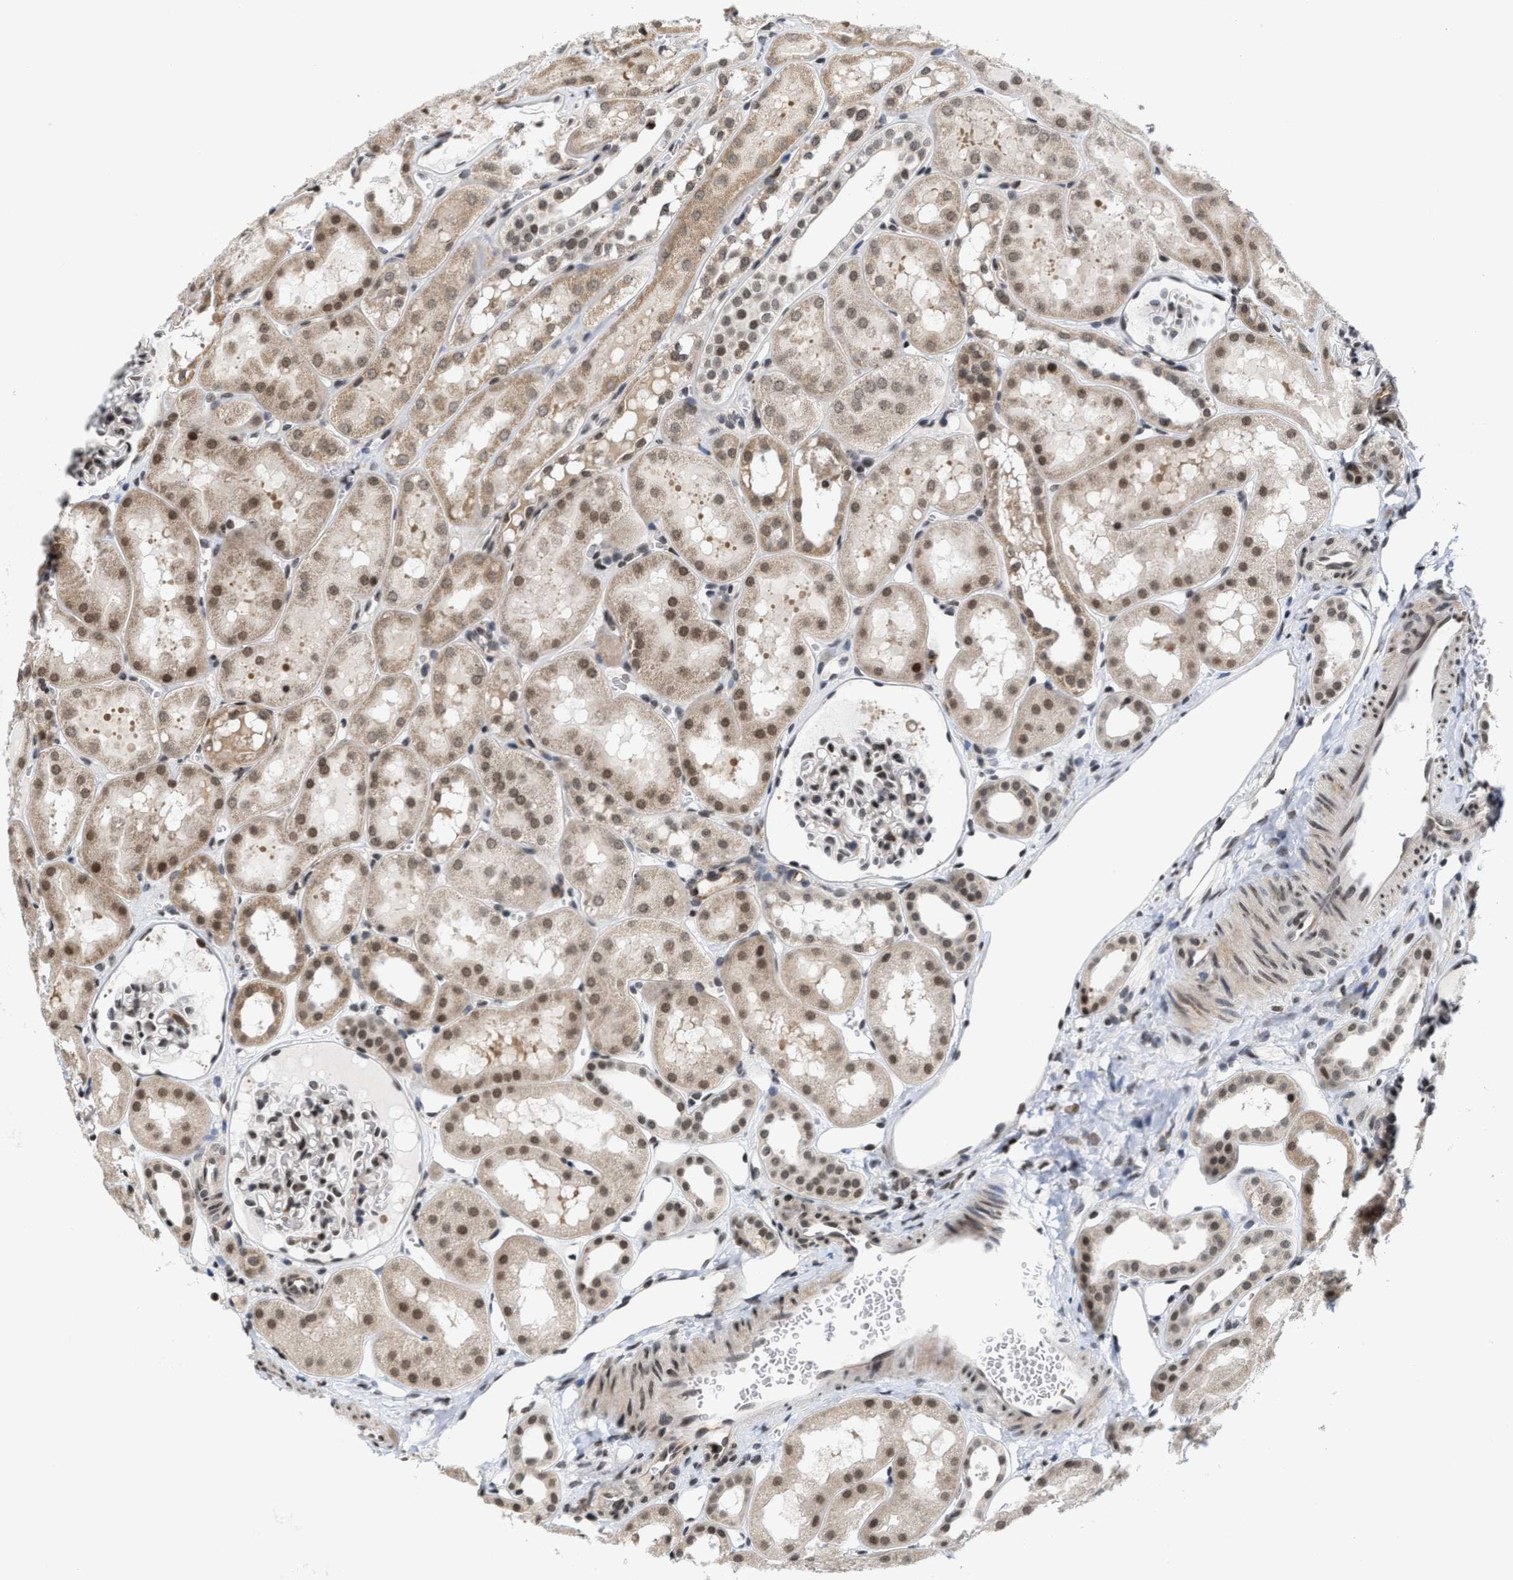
{"staining": {"intensity": "moderate", "quantity": ">75%", "location": "nuclear"}, "tissue": "kidney", "cell_type": "Cells in glomeruli", "image_type": "normal", "snomed": [{"axis": "morphology", "description": "Normal tissue, NOS"}, {"axis": "topography", "description": "Kidney"}, {"axis": "topography", "description": "Urinary bladder"}], "caption": "A brown stain labels moderate nuclear staining of a protein in cells in glomeruli of unremarkable human kidney. The protein of interest is stained brown, and the nuclei are stained in blue (DAB (3,3'-diaminobenzidine) IHC with brightfield microscopy, high magnification).", "gene": "ANKRD6", "patient": {"sex": "male", "age": 16}}